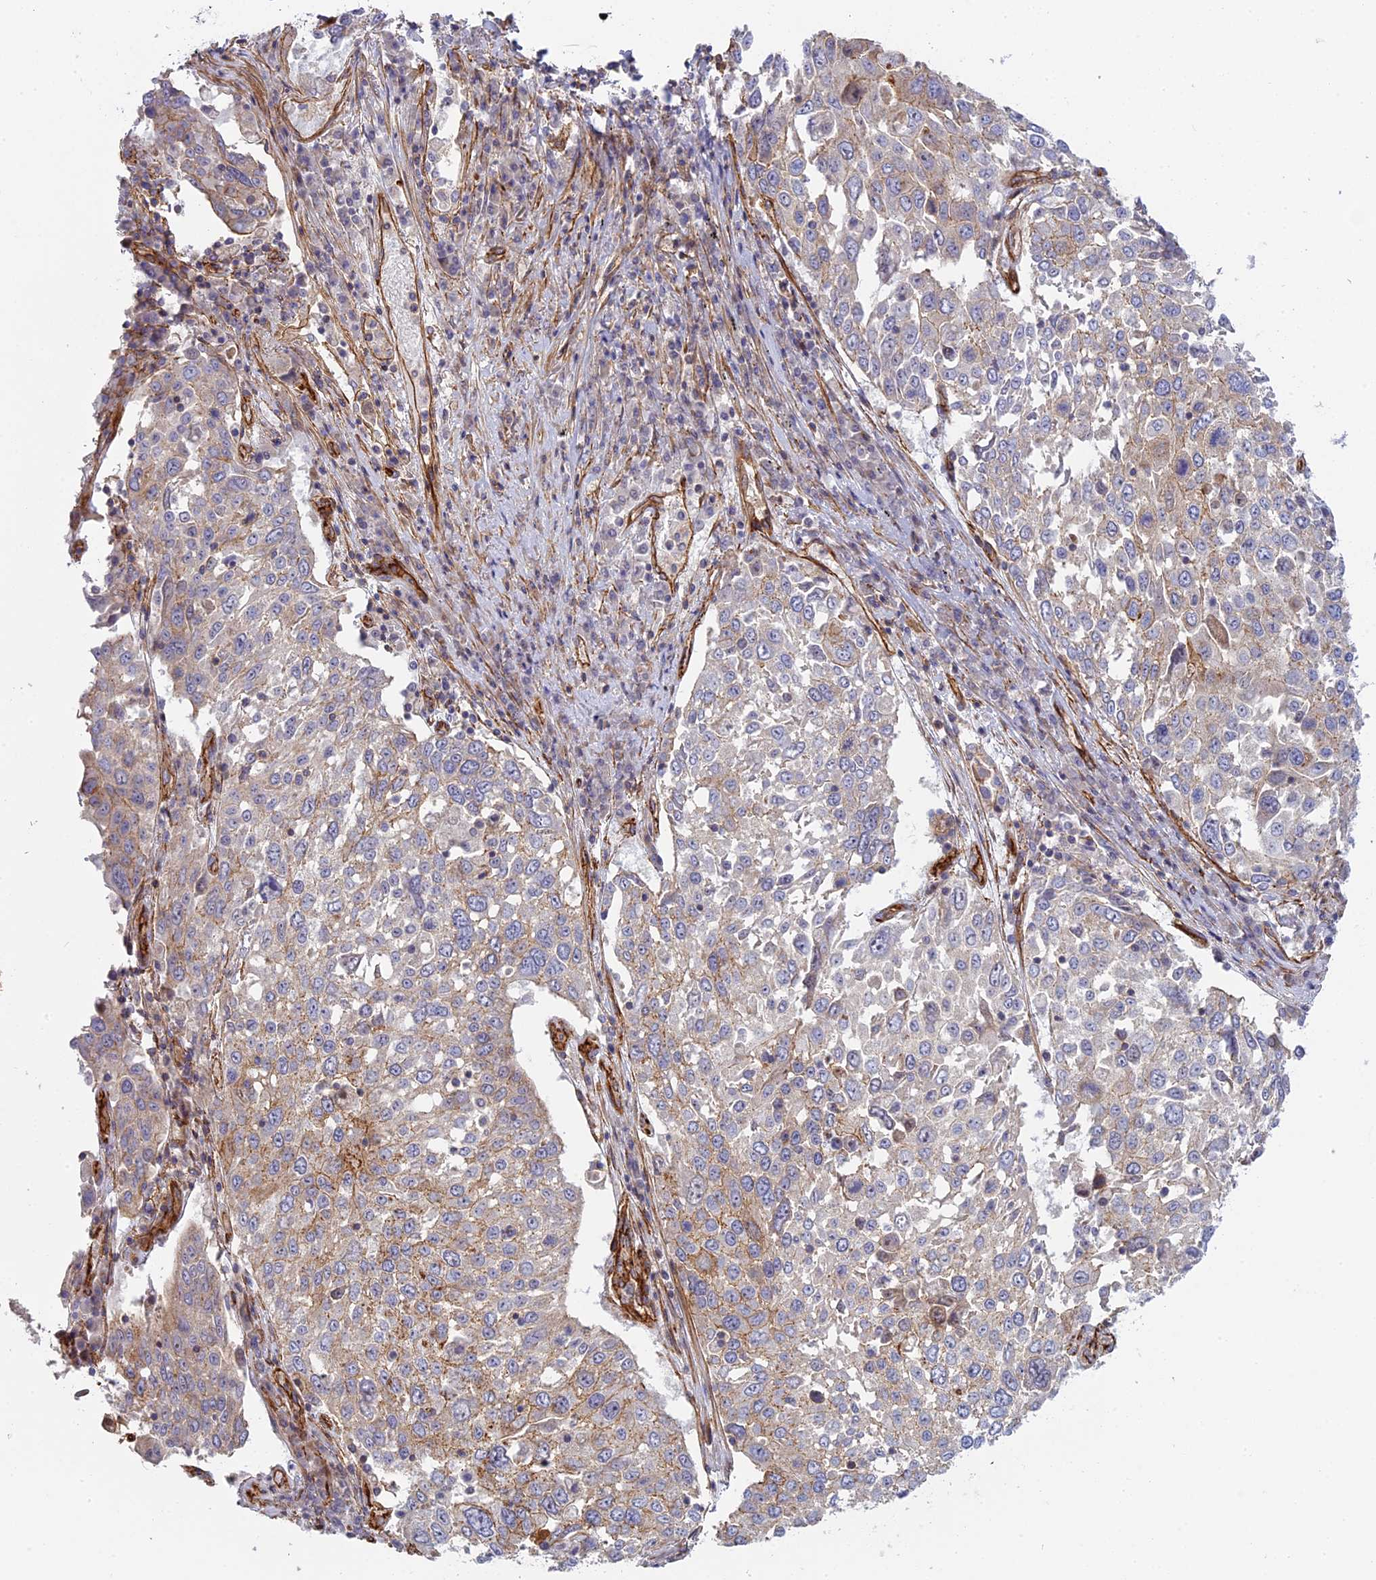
{"staining": {"intensity": "moderate", "quantity": "<25%", "location": "cytoplasmic/membranous"}, "tissue": "lung cancer", "cell_type": "Tumor cells", "image_type": "cancer", "snomed": [{"axis": "morphology", "description": "Squamous cell carcinoma, NOS"}, {"axis": "topography", "description": "Lung"}], "caption": "Immunohistochemistry (IHC) of human squamous cell carcinoma (lung) exhibits low levels of moderate cytoplasmic/membranous expression in approximately <25% of tumor cells. Nuclei are stained in blue.", "gene": "CNBD2", "patient": {"sex": "male", "age": 65}}